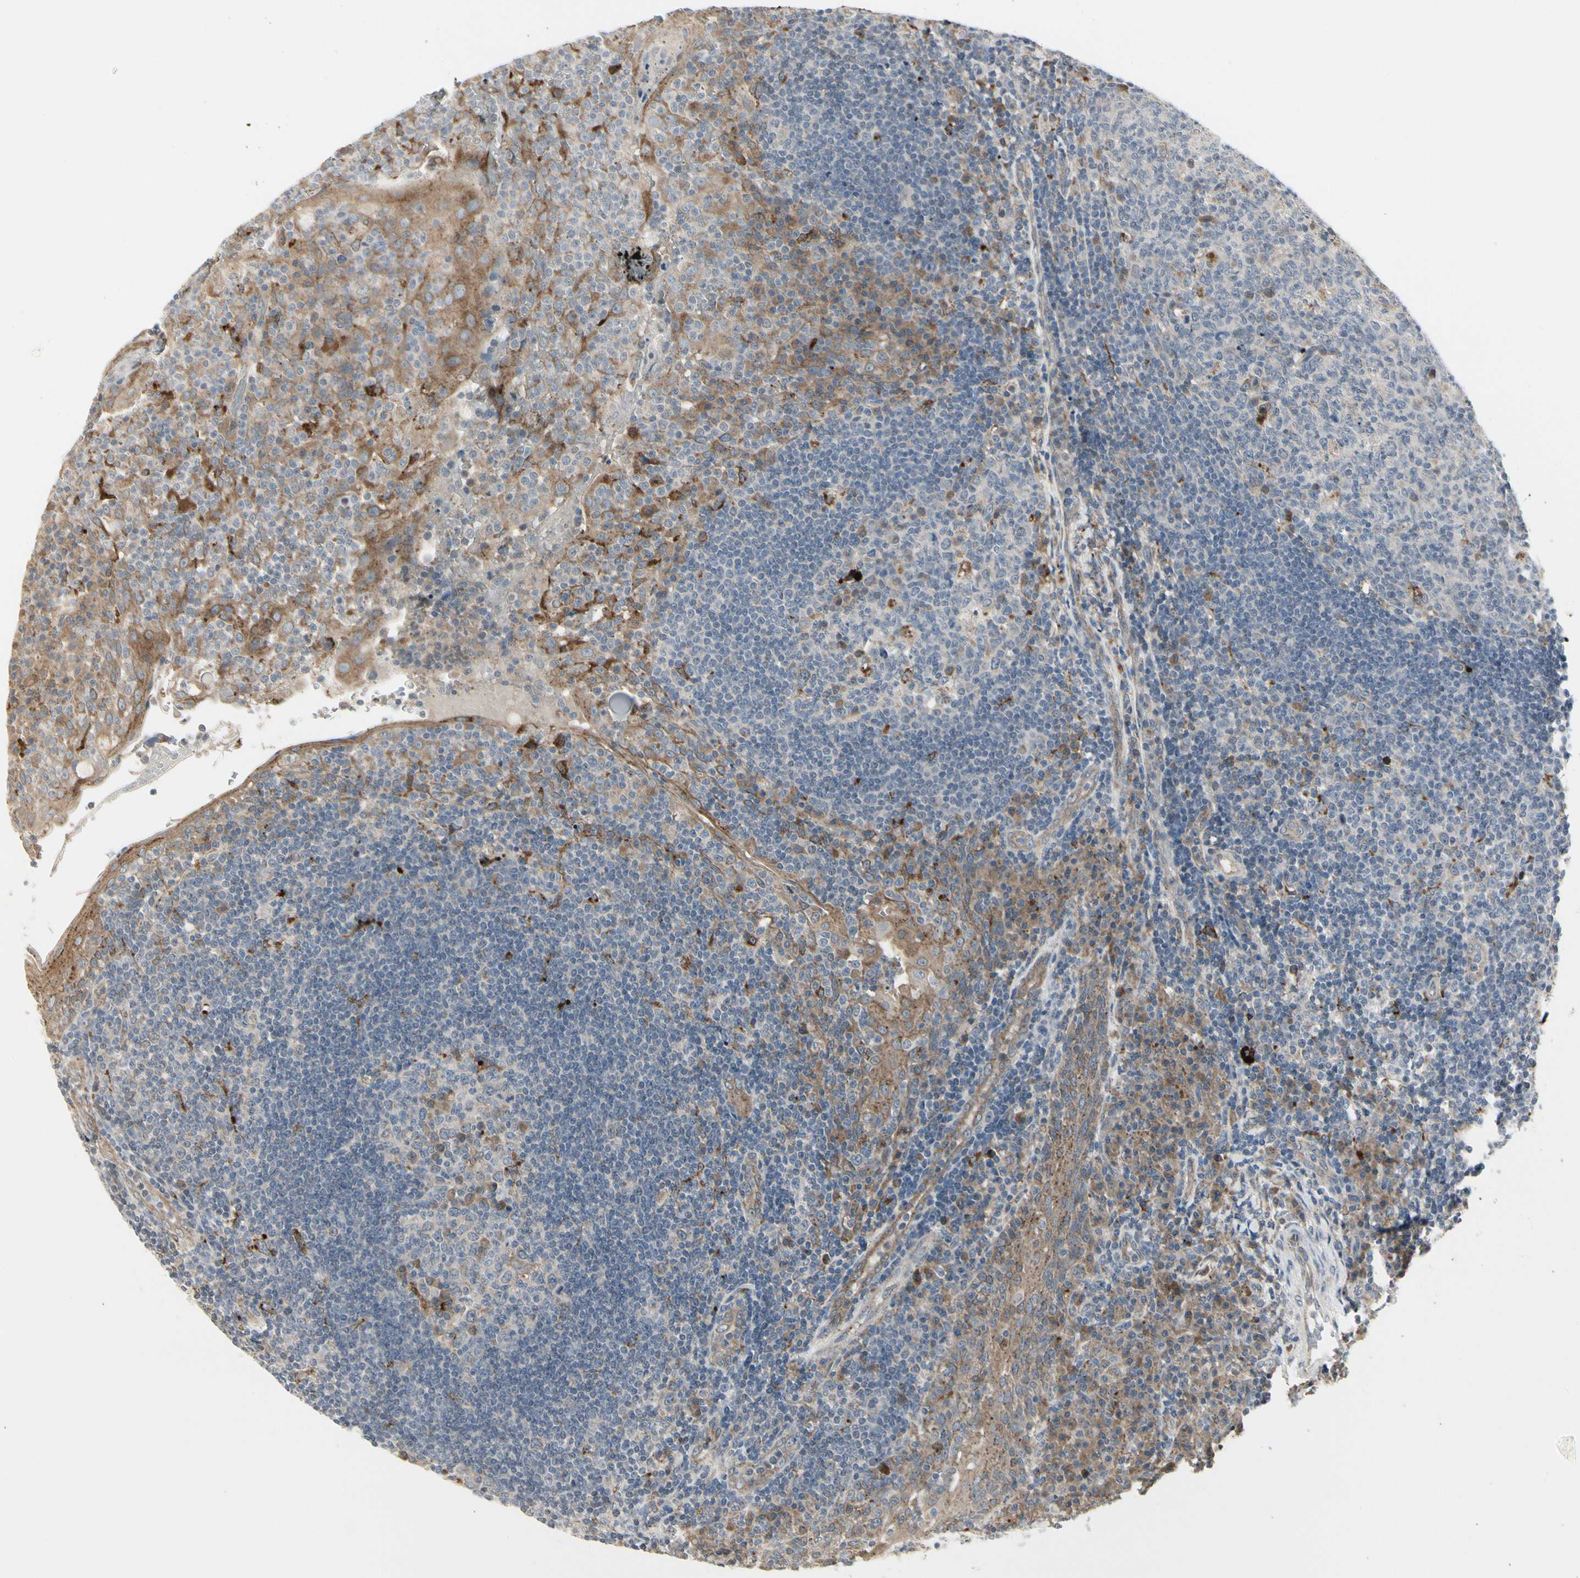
{"staining": {"intensity": "moderate", "quantity": "<25%", "location": "cytoplasmic/membranous"}, "tissue": "tonsil", "cell_type": "Germinal center cells", "image_type": "normal", "snomed": [{"axis": "morphology", "description": "Normal tissue, NOS"}, {"axis": "topography", "description": "Tonsil"}], "caption": "IHC staining of benign tonsil, which displays low levels of moderate cytoplasmic/membranous staining in approximately <25% of germinal center cells indicating moderate cytoplasmic/membranous protein positivity. The staining was performed using DAB (3,3'-diaminobenzidine) (brown) for protein detection and nuclei were counterstained in hematoxylin (blue).", "gene": "GRN", "patient": {"sex": "female", "age": 40}}